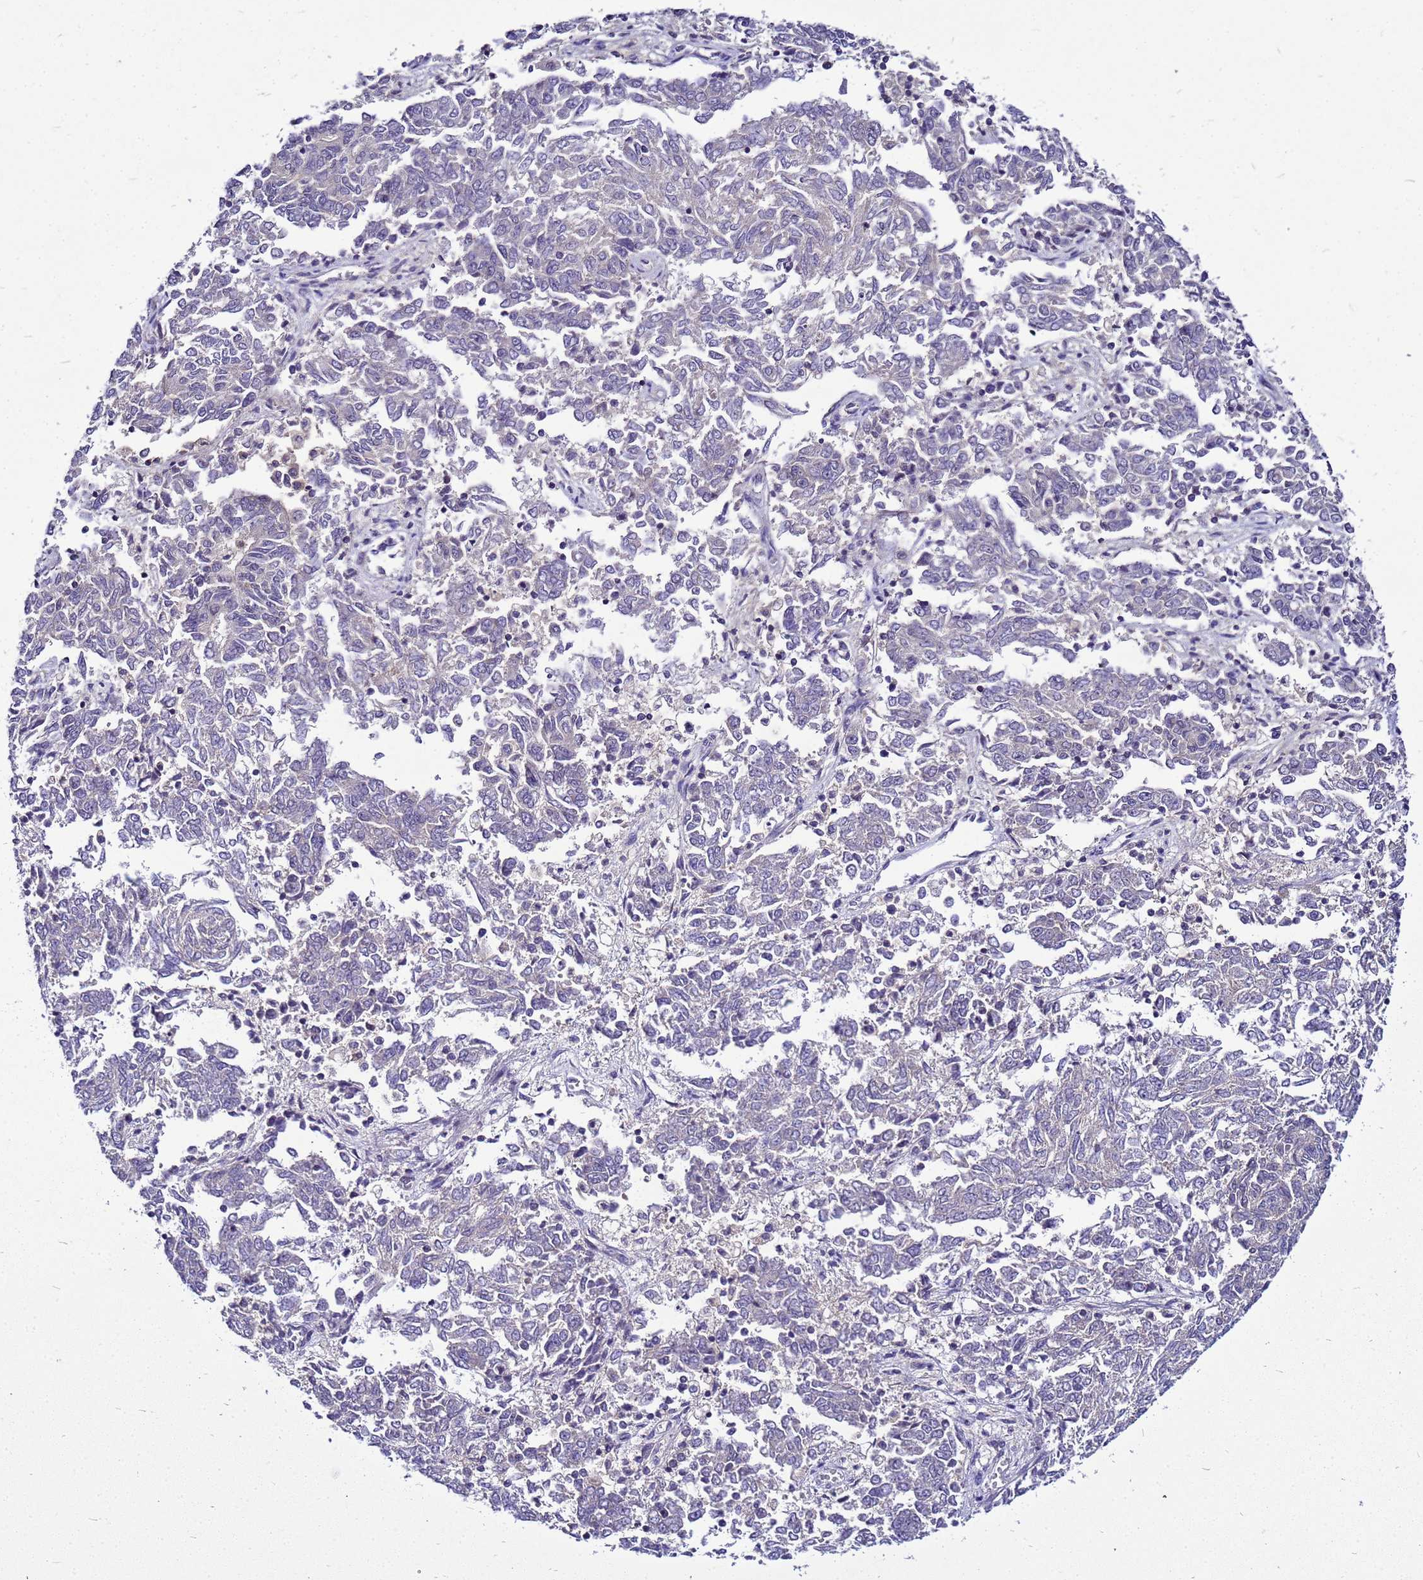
{"staining": {"intensity": "negative", "quantity": "none", "location": "none"}, "tissue": "endometrial cancer", "cell_type": "Tumor cells", "image_type": "cancer", "snomed": [{"axis": "morphology", "description": "Adenocarcinoma, NOS"}, {"axis": "topography", "description": "Endometrium"}], "caption": "There is no significant expression in tumor cells of endometrial cancer.", "gene": "SAT1", "patient": {"sex": "female", "age": 80}}